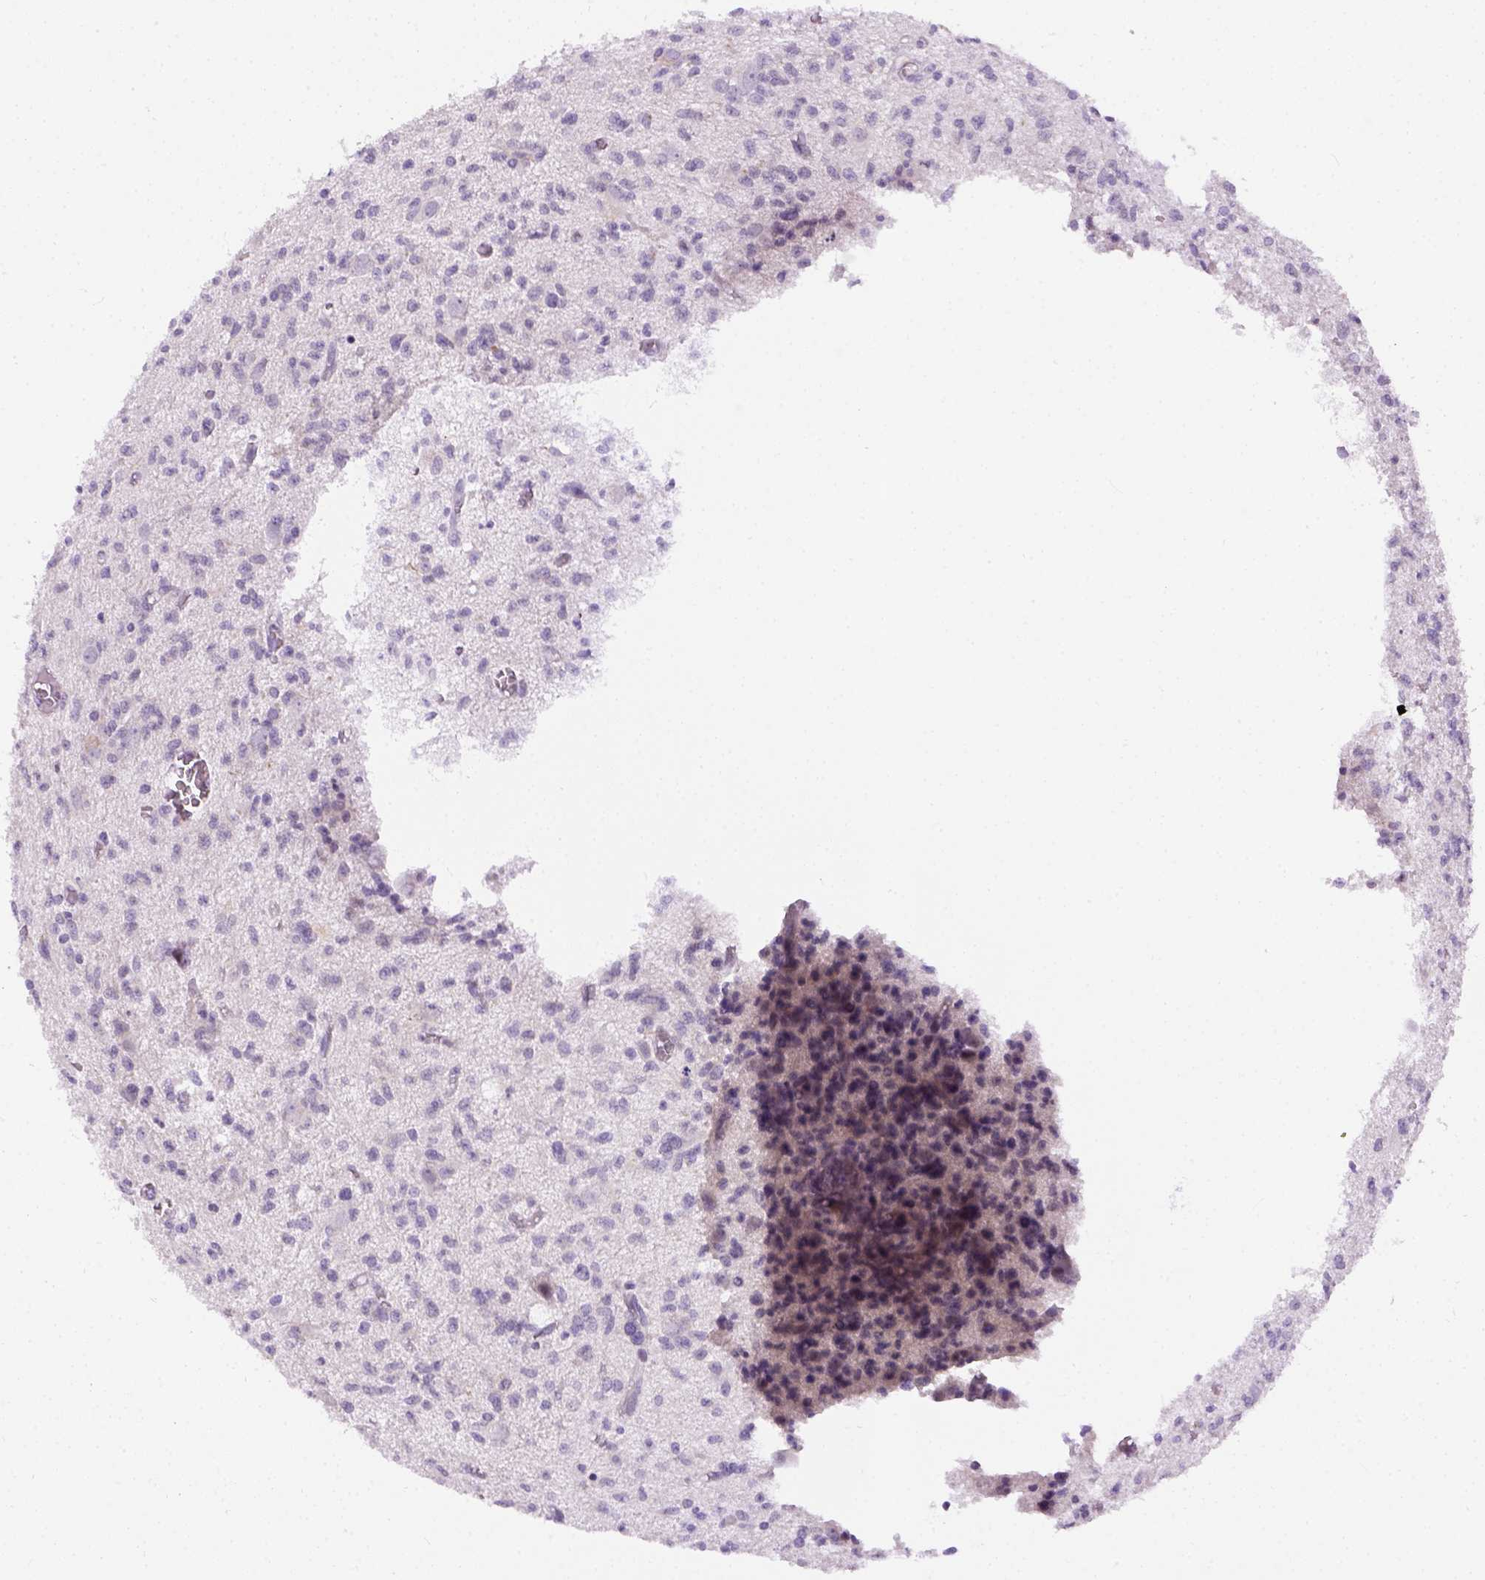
{"staining": {"intensity": "negative", "quantity": "none", "location": "none"}, "tissue": "glioma", "cell_type": "Tumor cells", "image_type": "cancer", "snomed": [{"axis": "morphology", "description": "Glioma, malignant, Low grade"}, {"axis": "topography", "description": "Brain"}], "caption": "Protein analysis of malignant low-grade glioma demonstrates no significant expression in tumor cells.", "gene": "FAM184B", "patient": {"sex": "male", "age": 64}}